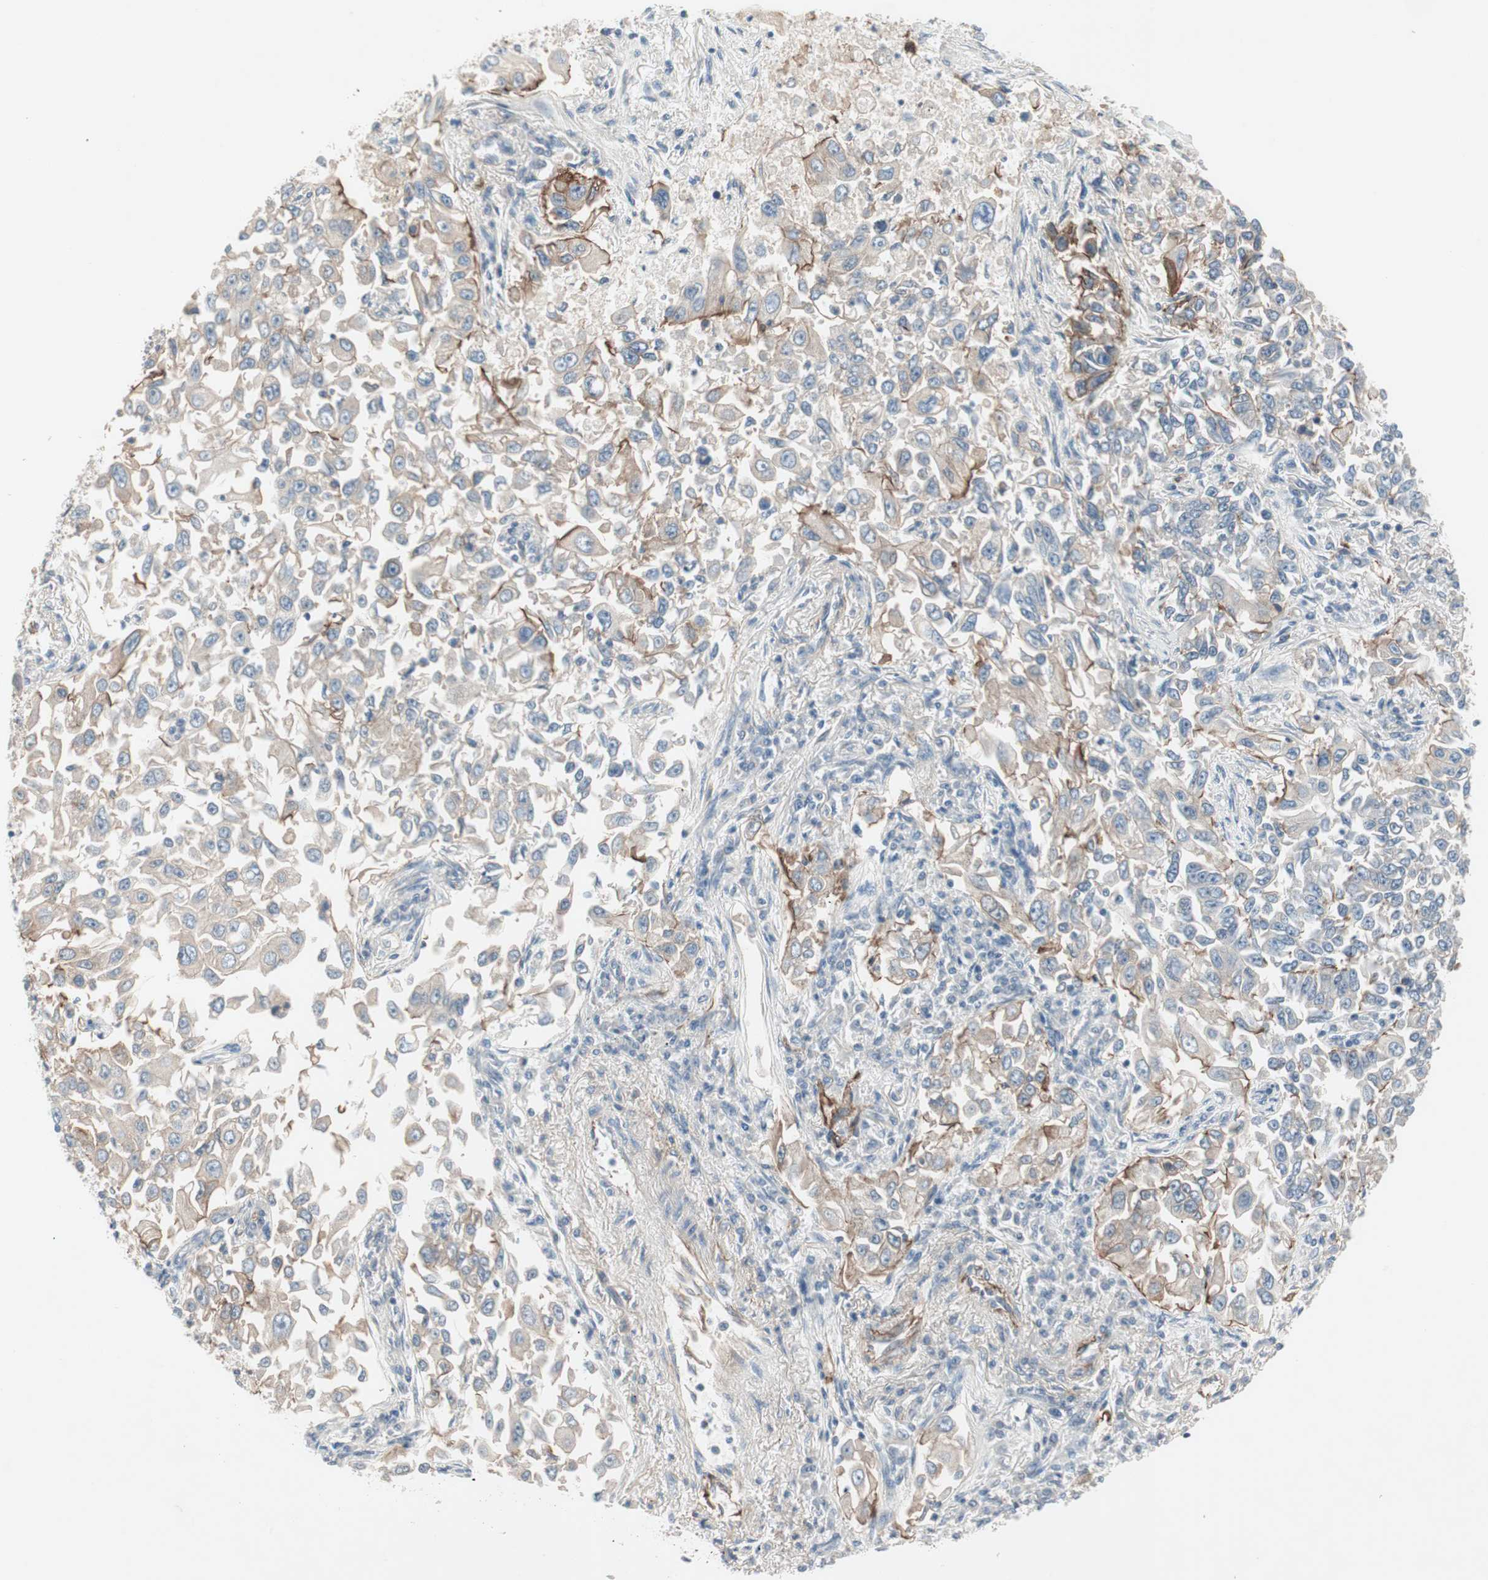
{"staining": {"intensity": "moderate", "quantity": "25%-75%", "location": "cytoplasmic/membranous"}, "tissue": "lung cancer", "cell_type": "Tumor cells", "image_type": "cancer", "snomed": [{"axis": "morphology", "description": "Adenocarcinoma, NOS"}, {"axis": "topography", "description": "Lung"}], "caption": "Immunohistochemistry (IHC) histopathology image of neoplastic tissue: human lung cancer stained using immunohistochemistry displays medium levels of moderate protein expression localized specifically in the cytoplasmic/membranous of tumor cells, appearing as a cytoplasmic/membranous brown color.", "gene": "ITGB4", "patient": {"sex": "male", "age": 84}}